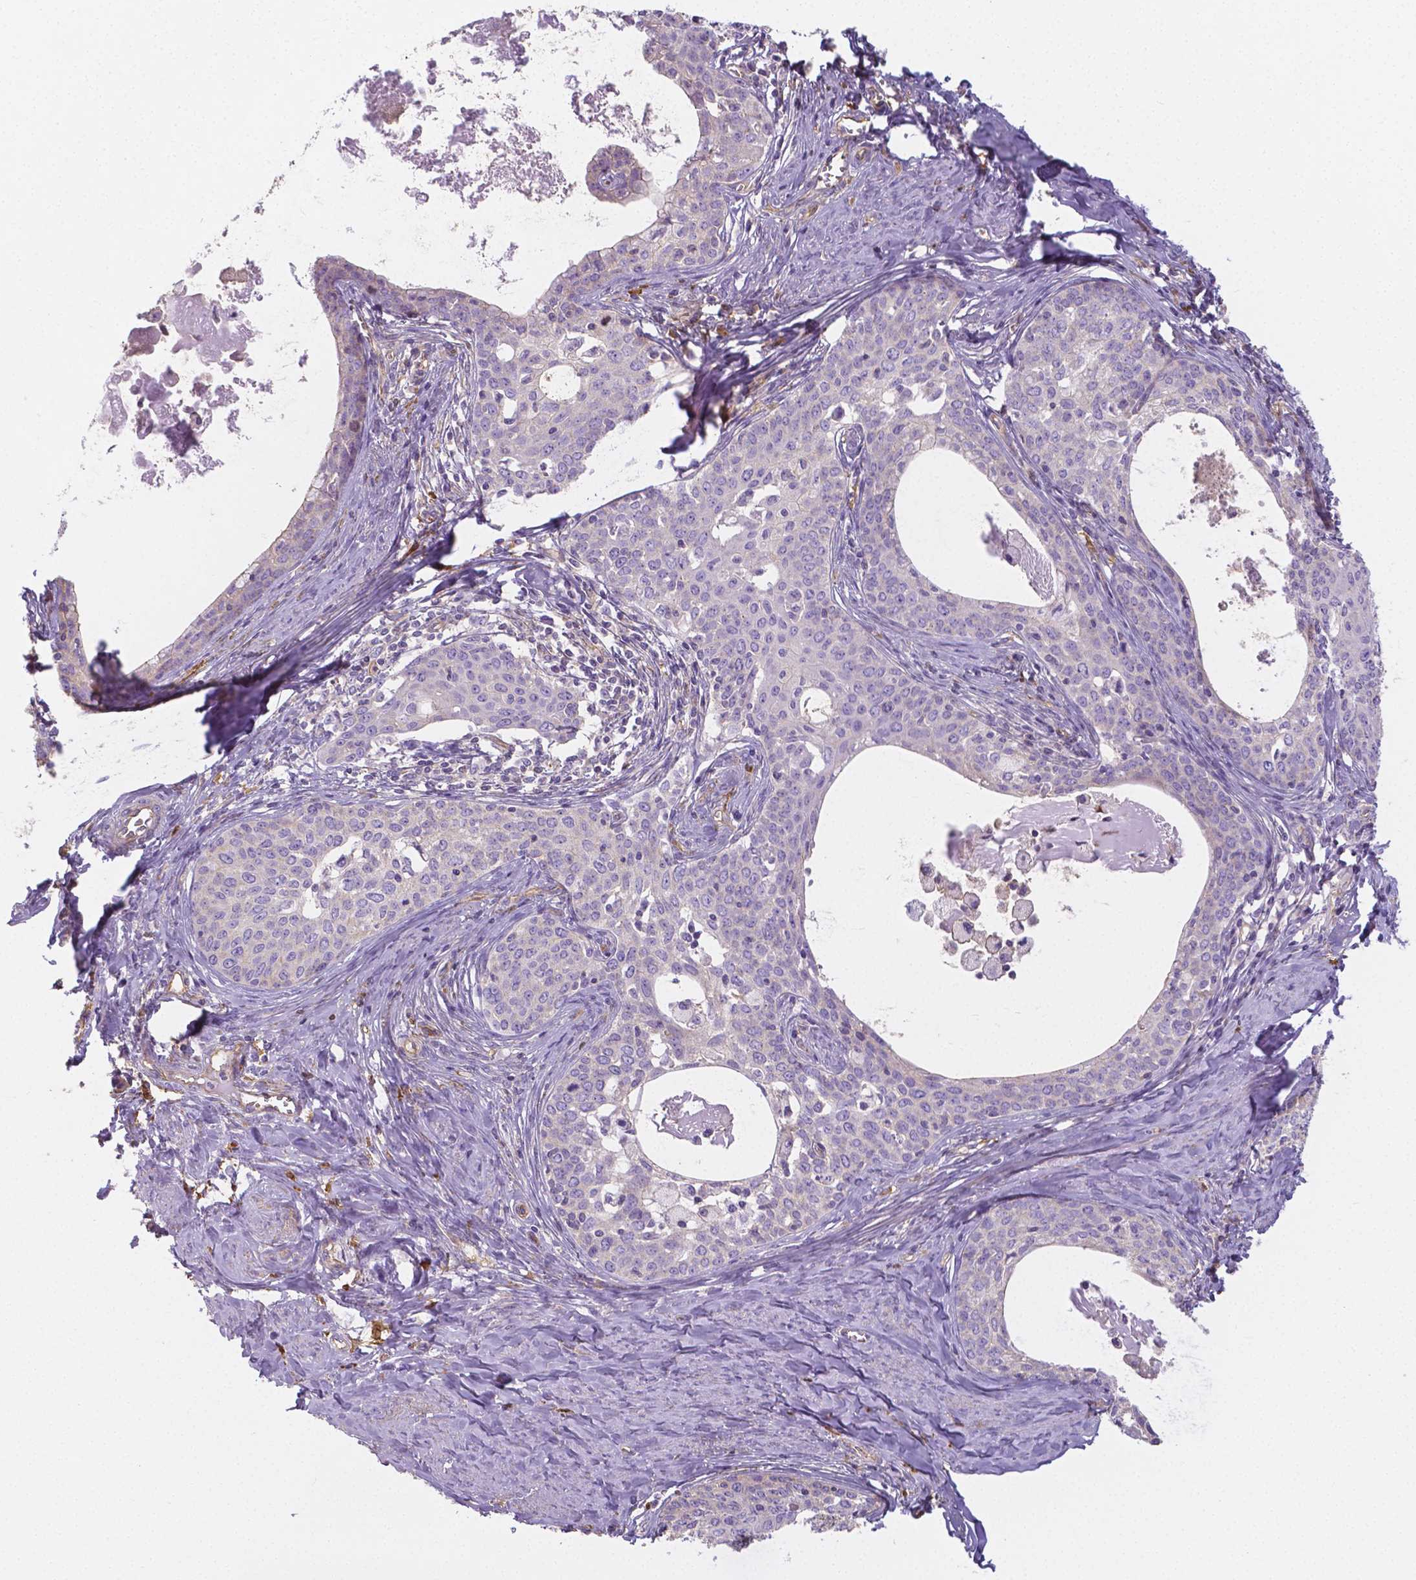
{"staining": {"intensity": "negative", "quantity": "none", "location": "none"}, "tissue": "cervical cancer", "cell_type": "Tumor cells", "image_type": "cancer", "snomed": [{"axis": "morphology", "description": "Squamous cell carcinoma, NOS"}, {"axis": "morphology", "description": "Adenocarcinoma, NOS"}, {"axis": "topography", "description": "Cervix"}], "caption": "Immunohistochemical staining of cervical cancer displays no significant expression in tumor cells.", "gene": "CRMP1", "patient": {"sex": "female", "age": 52}}